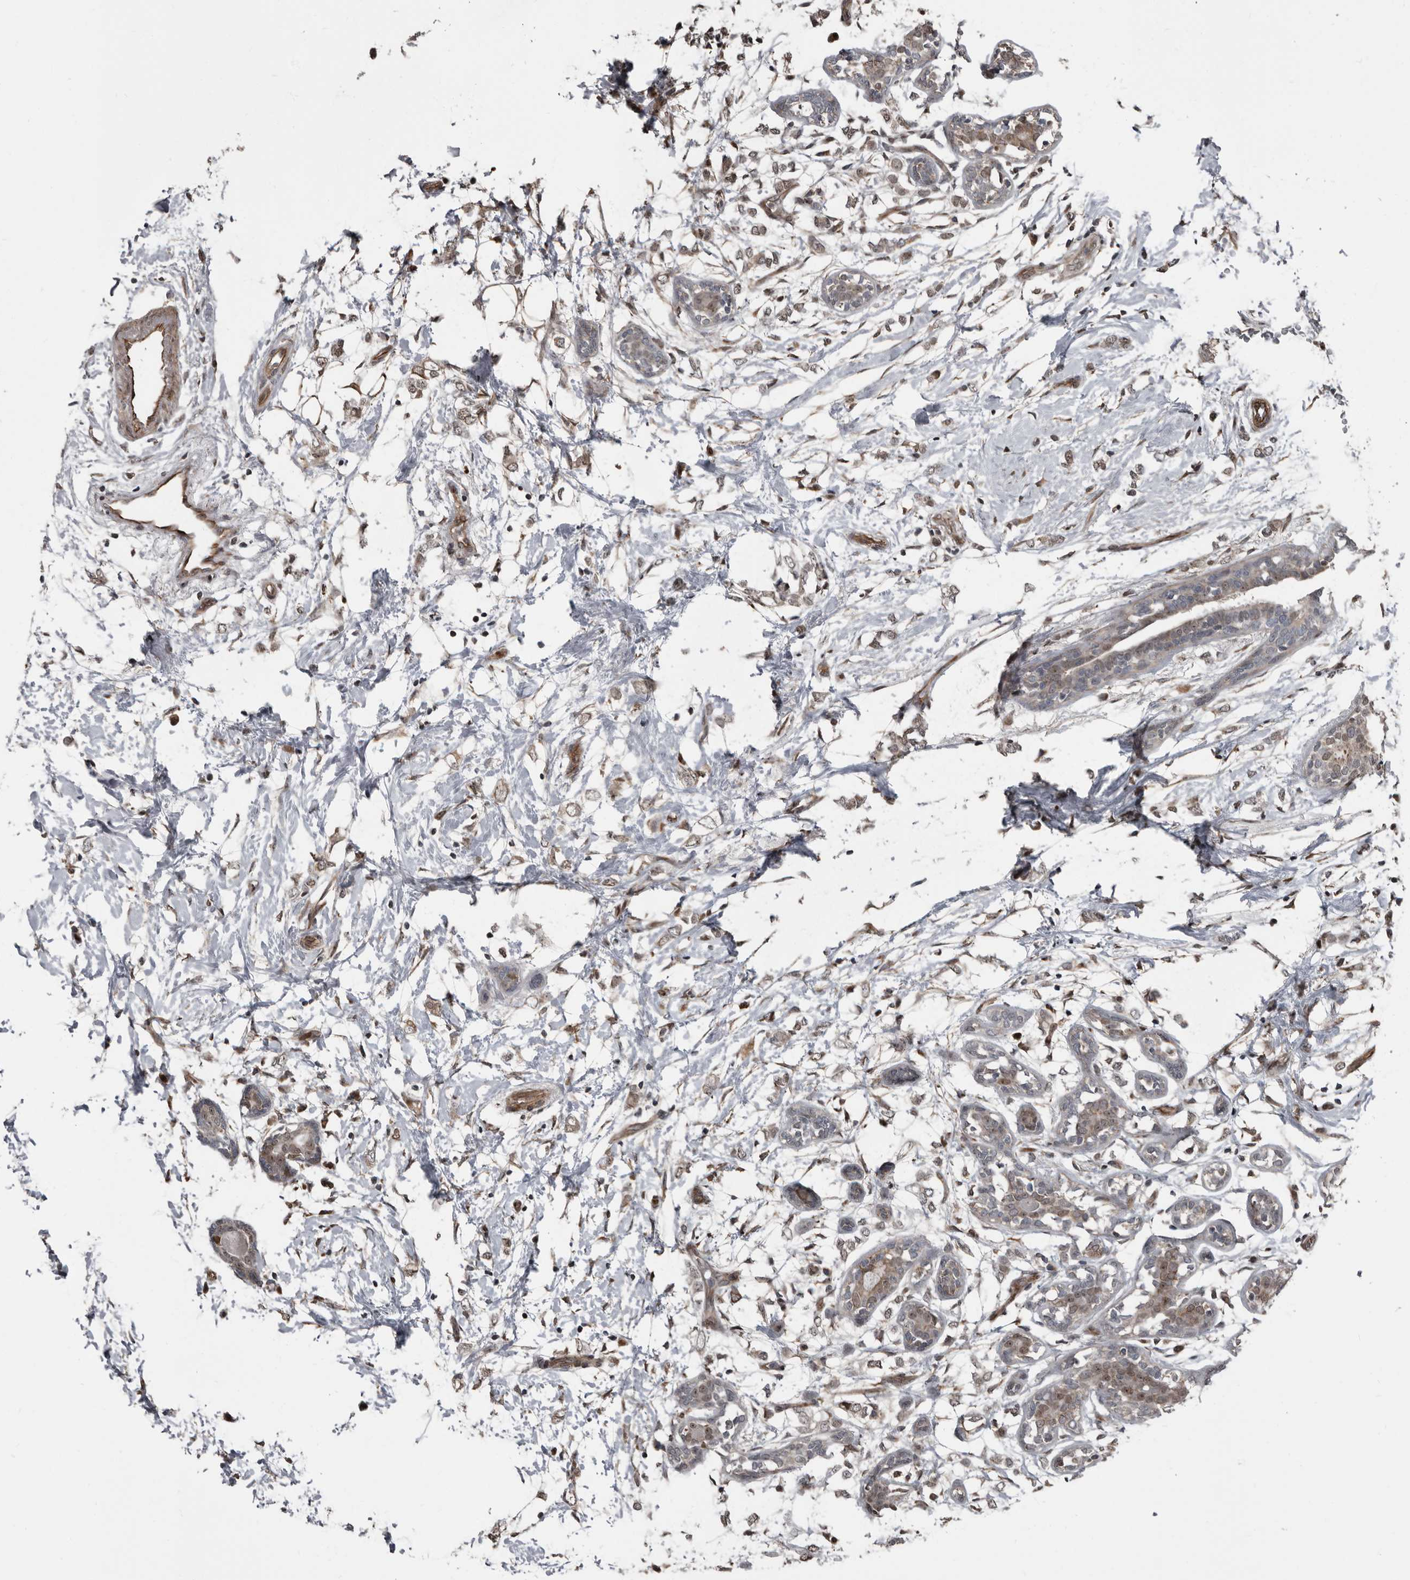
{"staining": {"intensity": "weak", "quantity": ">75%", "location": "cytoplasmic/membranous,nuclear"}, "tissue": "breast cancer", "cell_type": "Tumor cells", "image_type": "cancer", "snomed": [{"axis": "morphology", "description": "Normal tissue, NOS"}, {"axis": "morphology", "description": "Lobular carcinoma"}, {"axis": "topography", "description": "Breast"}], "caption": "An immunohistochemistry (IHC) histopathology image of tumor tissue is shown. Protein staining in brown labels weak cytoplasmic/membranous and nuclear positivity in breast lobular carcinoma within tumor cells.", "gene": "CHD1L", "patient": {"sex": "female", "age": 47}}